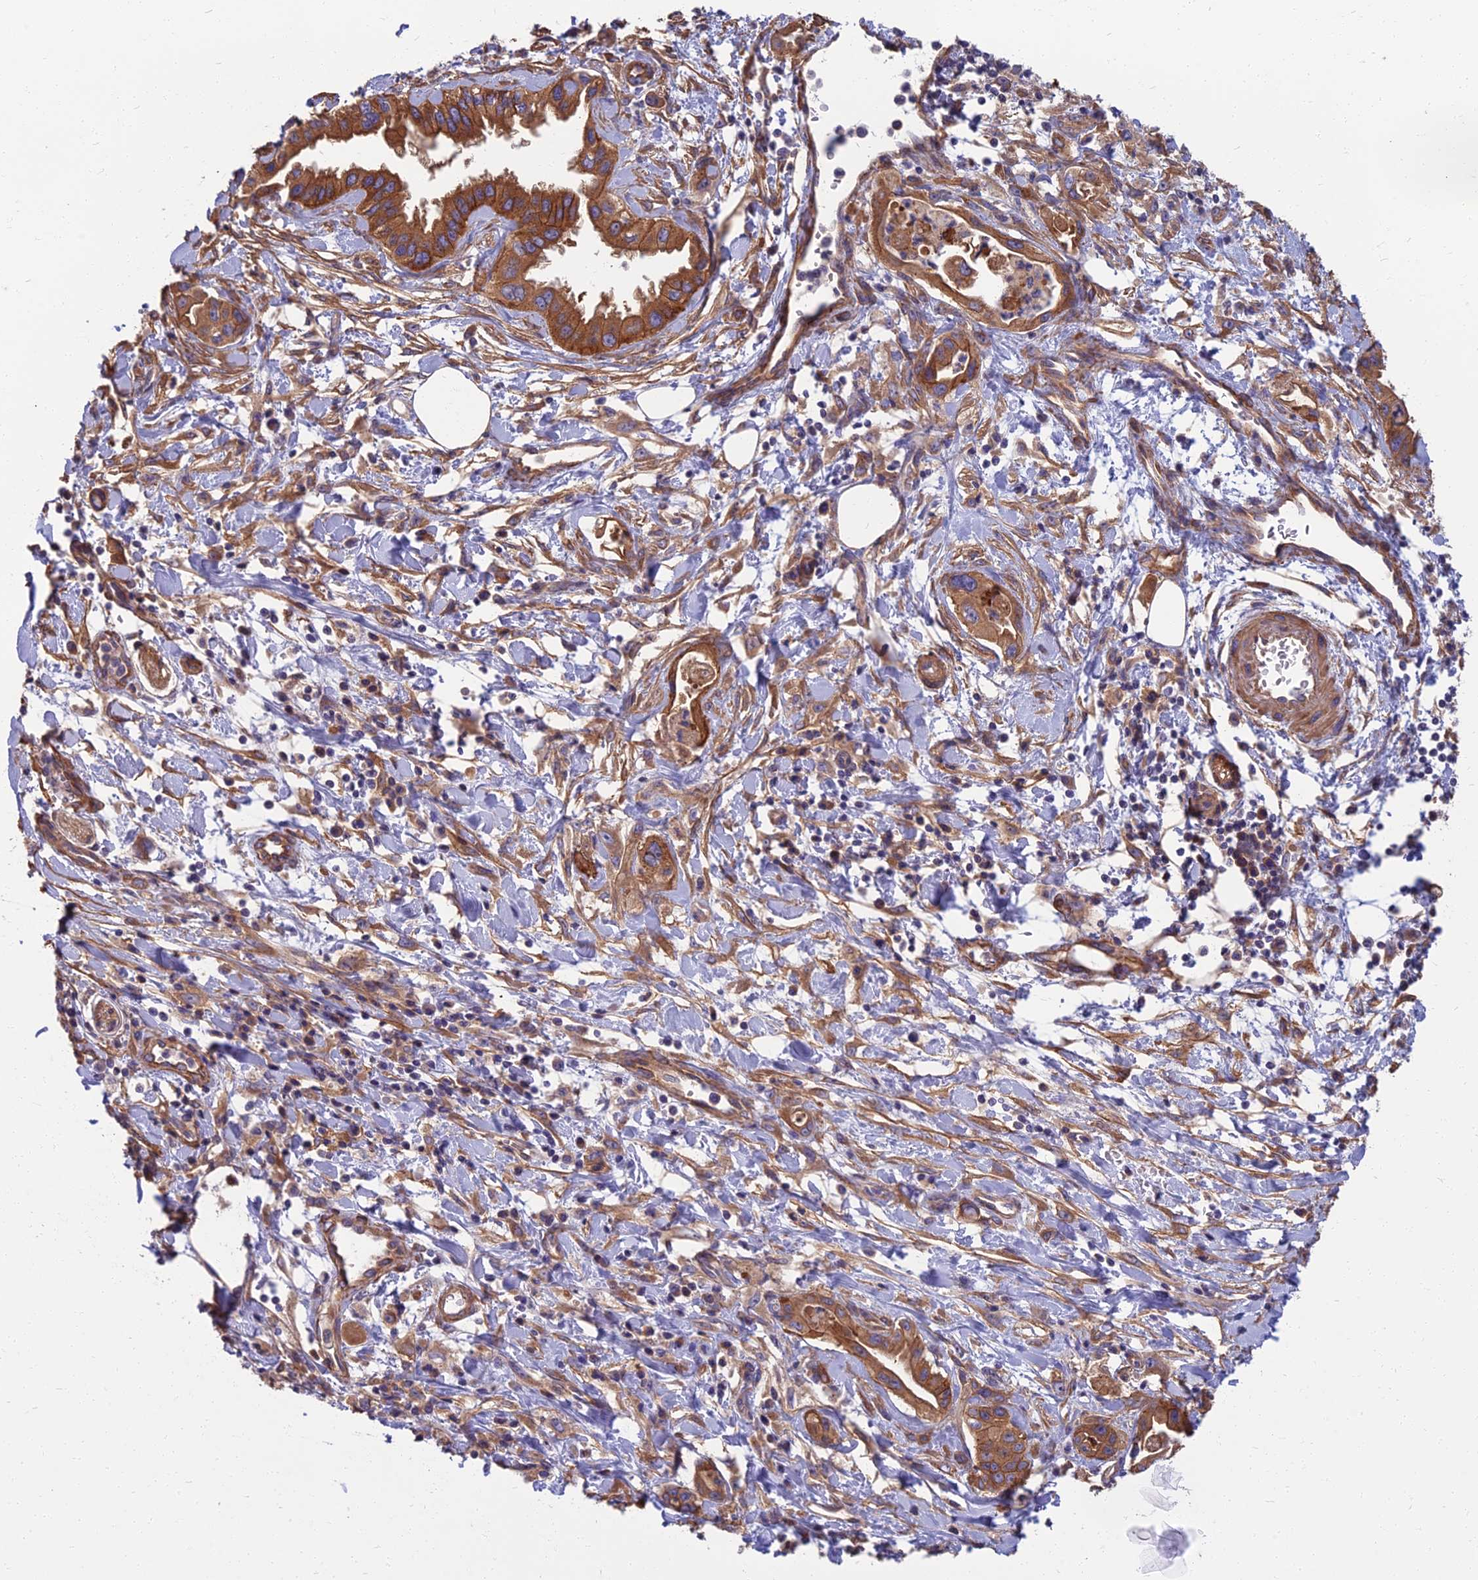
{"staining": {"intensity": "strong", "quantity": ">75%", "location": "cytoplasmic/membranous"}, "tissue": "pancreatic cancer", "cell_type": "Tumor cells", "image_type": "cancer", "snomed": [{"axis": "morphology", "description": "Adenocarcinoma, NOS"}, {"axis": "topography", "description": "Pancreas"}], "caption": "About >75% of tumor cells in human adenocarcinoma (pancreatic) display strong cytoplasmic/membranous protein positivity as visualized by brown immunohistochemical staining.", "gene": "WDR24", "patient": {"sex": "female", "age": 77}}